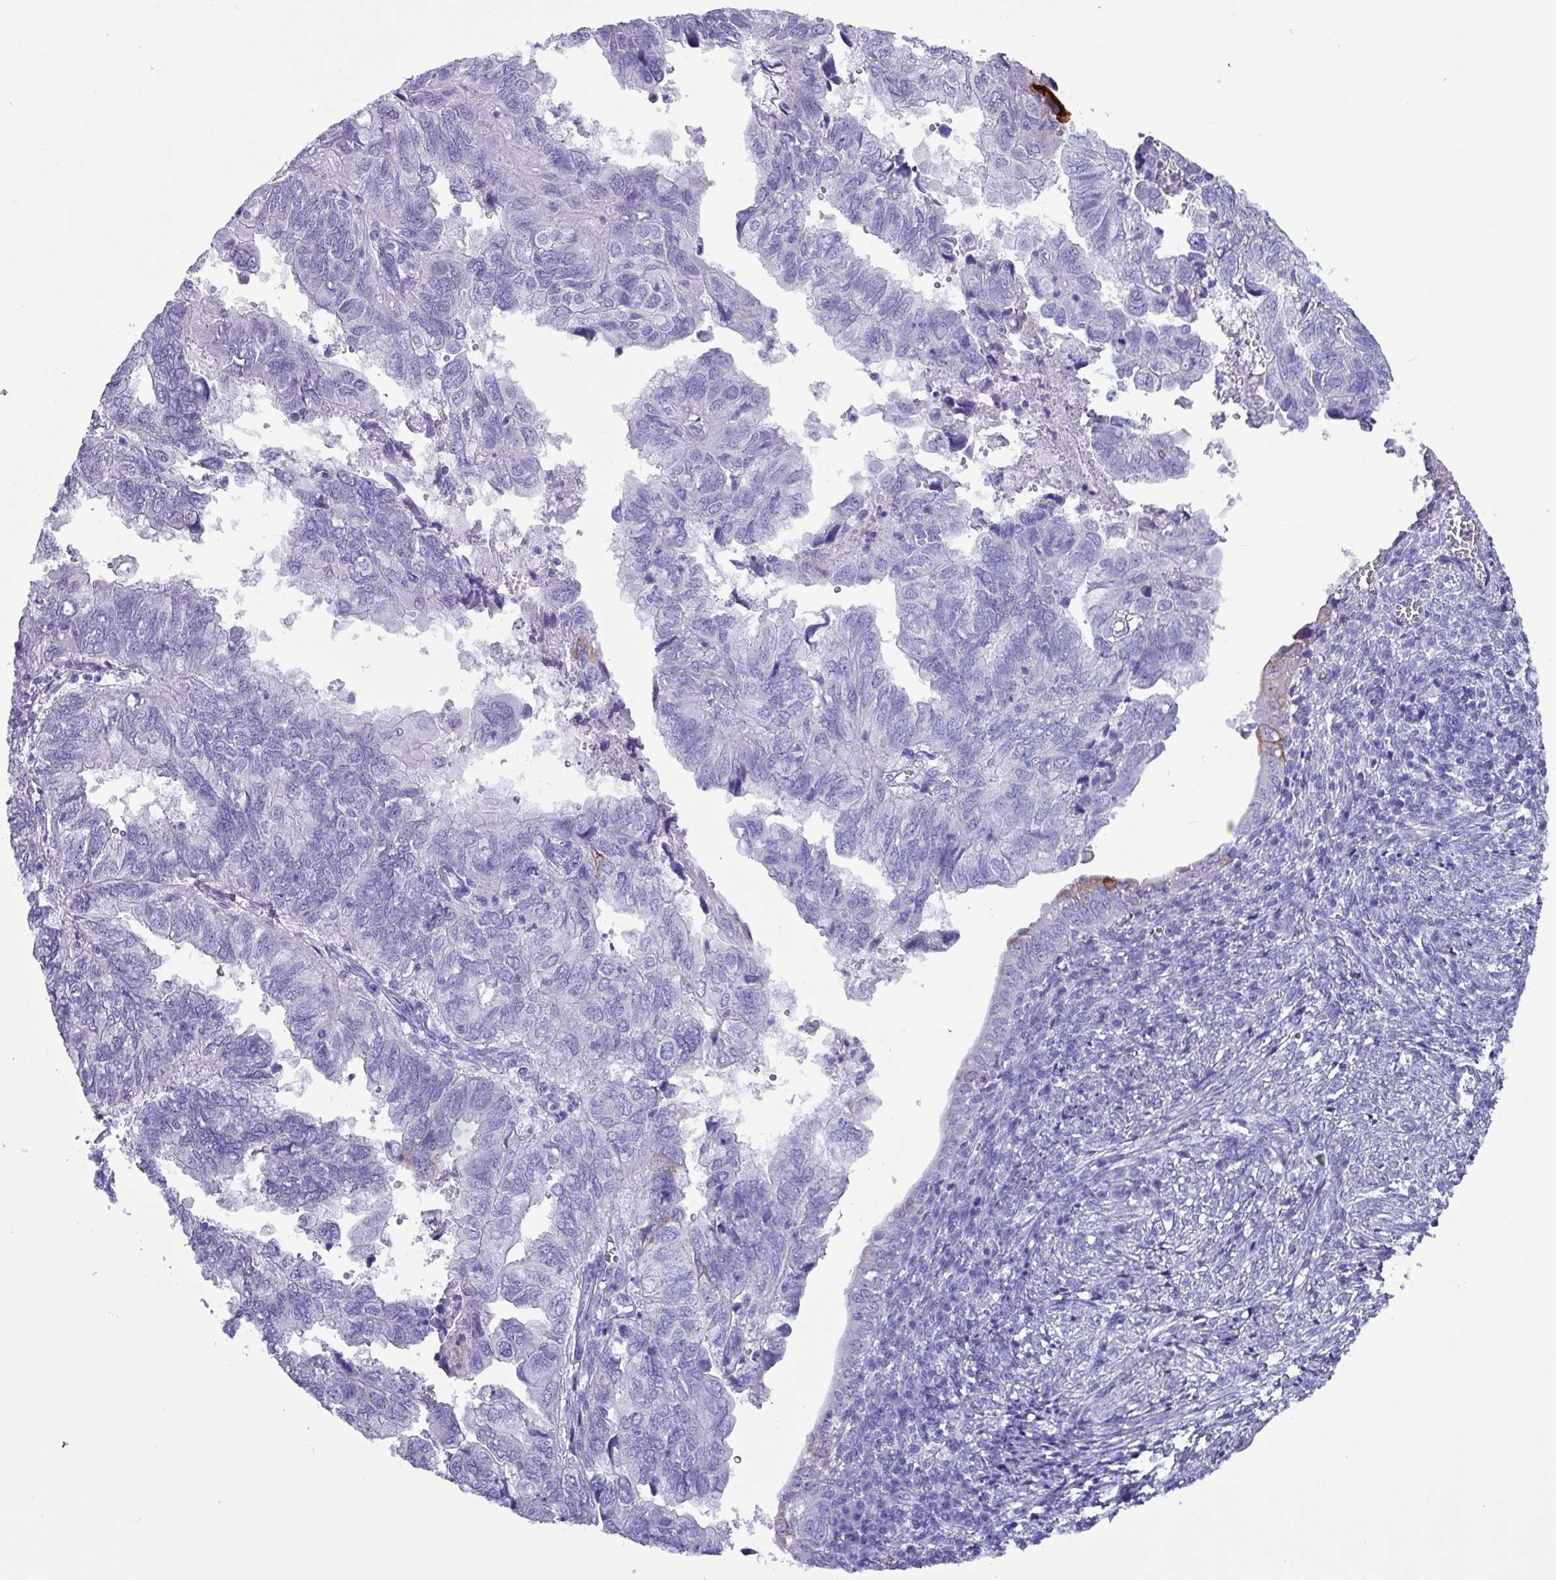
{"staining": {"intensity": "negative", "quantity": "none", "location": "none"}, "tissue": "endometrial cancer", "cell_type": "Tumor cells", "image_type": "cancer", "snomed": [{"axis": "morphology", "description": "Adenocarcinoma, NOS"}, {"axis": "topography", "description": "Uterus"}], "caption": "Immunohistochemical staining of human adenocarcinoma (endometrial) reveals no significant expression in tumor cells.", "gene": "KRT6C", "patient": {"sex": "female", "age": 77}}